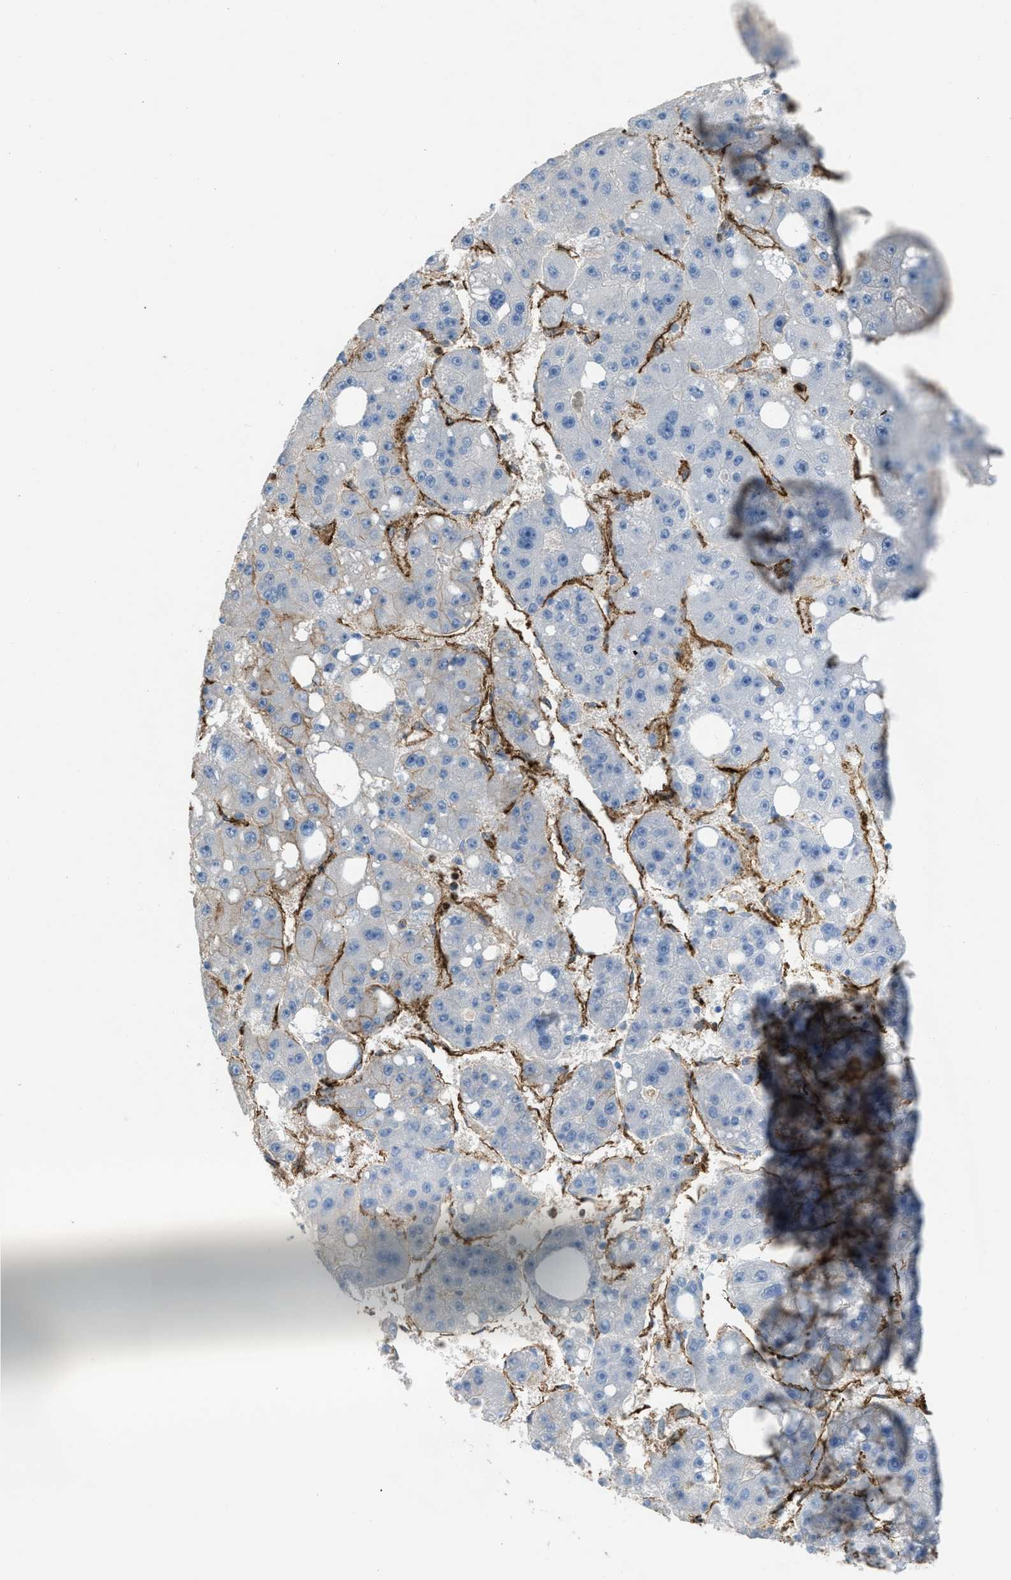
{"staining": {"intensity": "negative", "quantity": "none", "location": "none"}, "tissue": "liver cancer", "cell_type": "Tumor cells", "image_type": "cancer", "snomed": [{"axis": "morphology", "description": "Carcinoma, Hepatocellular, NOS"}, {"axis": "topography", "description": "Liver"}], "caption": "Immunohistochemical staining of human hepatocellular carcinoma (liver) shows no significant positivity in tumor cells. (Brightfield microscopy of DAB (3,3'-diaminobenzidine) IHC at high magnification).", "gene": "DYSF", "patient": {"sex": "female", "age": 61}}